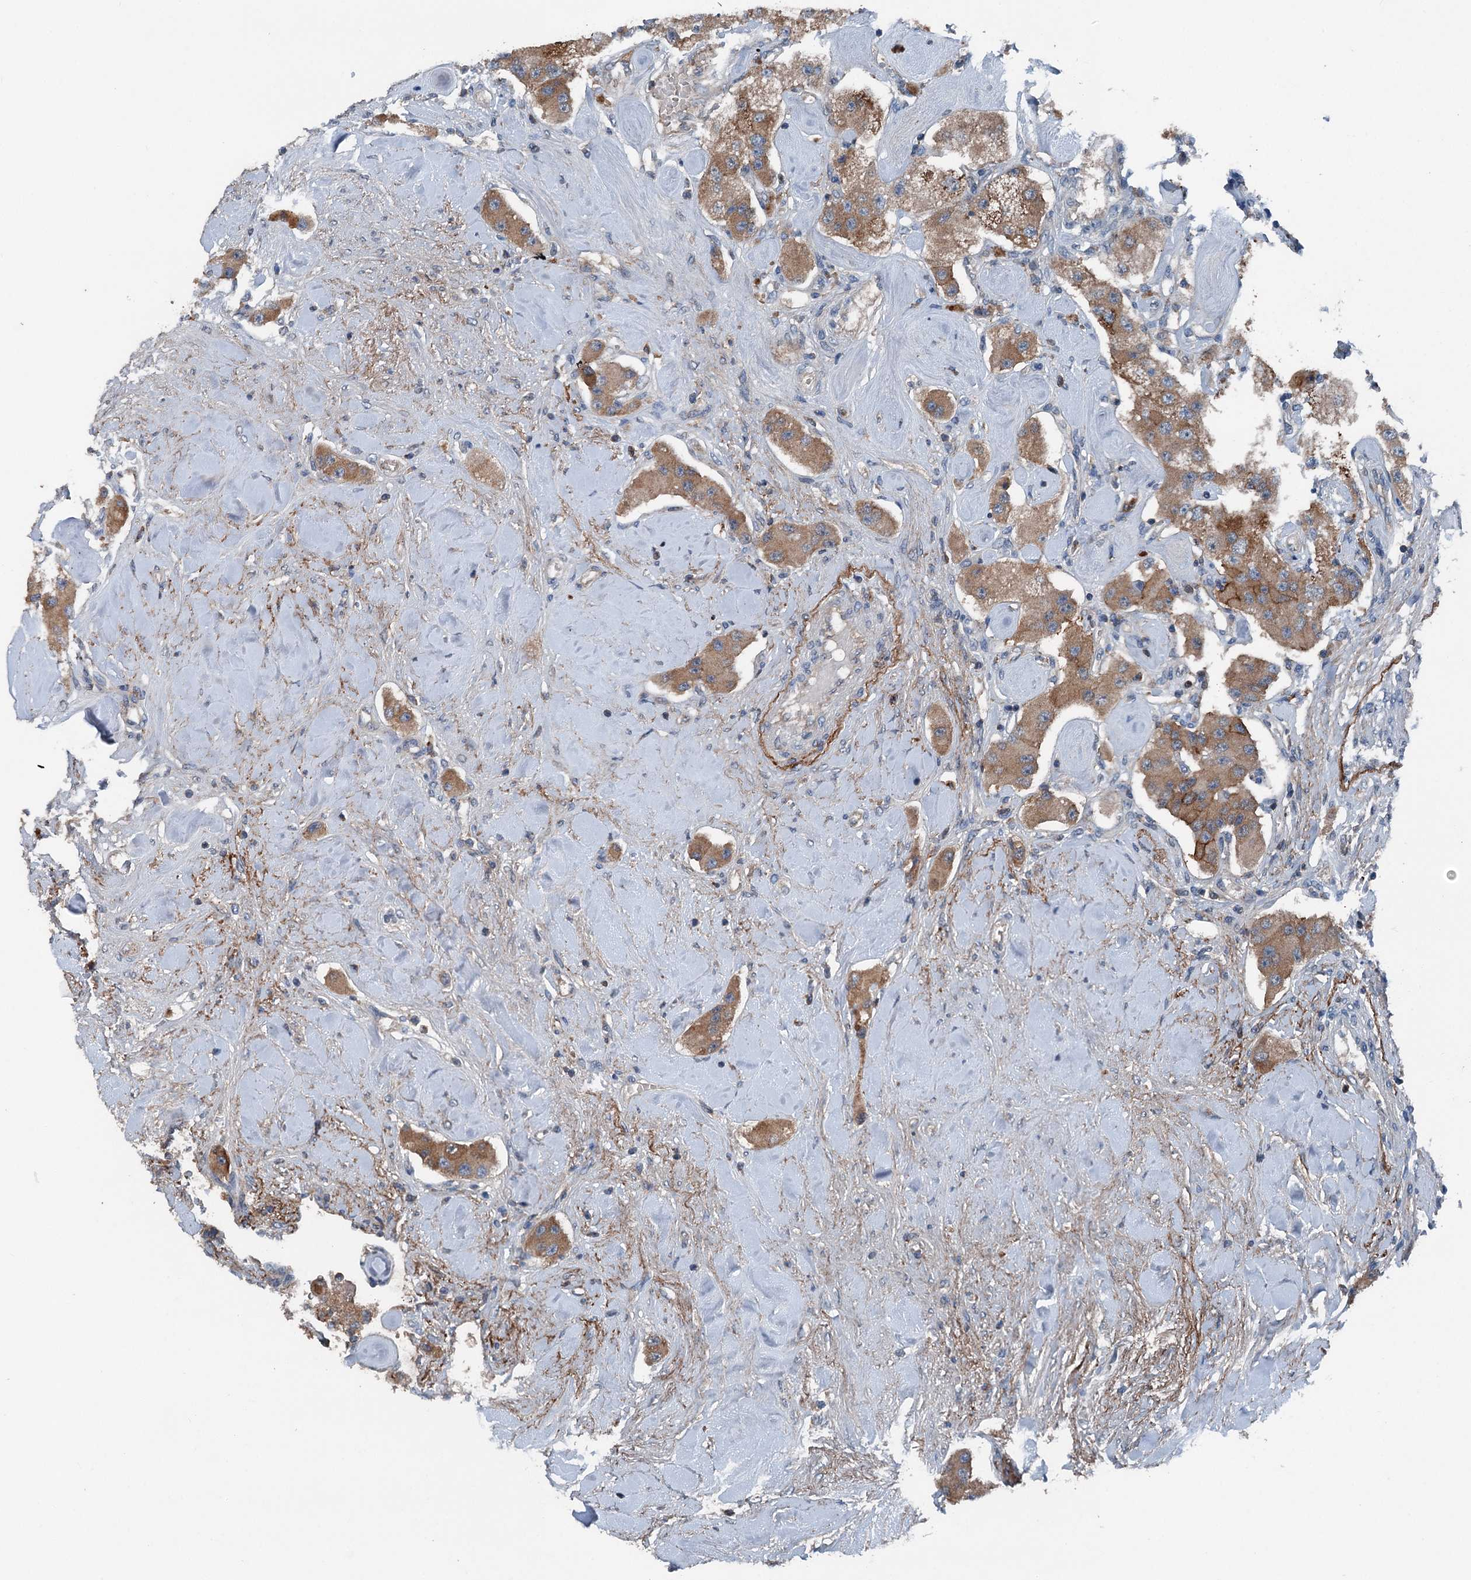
{"staining": {"intensity": "moderate", "quantity": ">75%", "location": "cytoplasmic/membranous"}, "tissue": "carcinoid", "cell_type": "Tumor cells", "image_type": "cancer", "snomed": [{"axis": "morphology", "description": "Carcinoid, malignant, NOS"}, {"axis": "topography", "description": "Pancreas"}], "caption": "Human carcinoid stained with a protein marker shows moderate staining in tumor cells.", "gene": "PDSS1", "patient": {"sex": "male", "age": 41}}